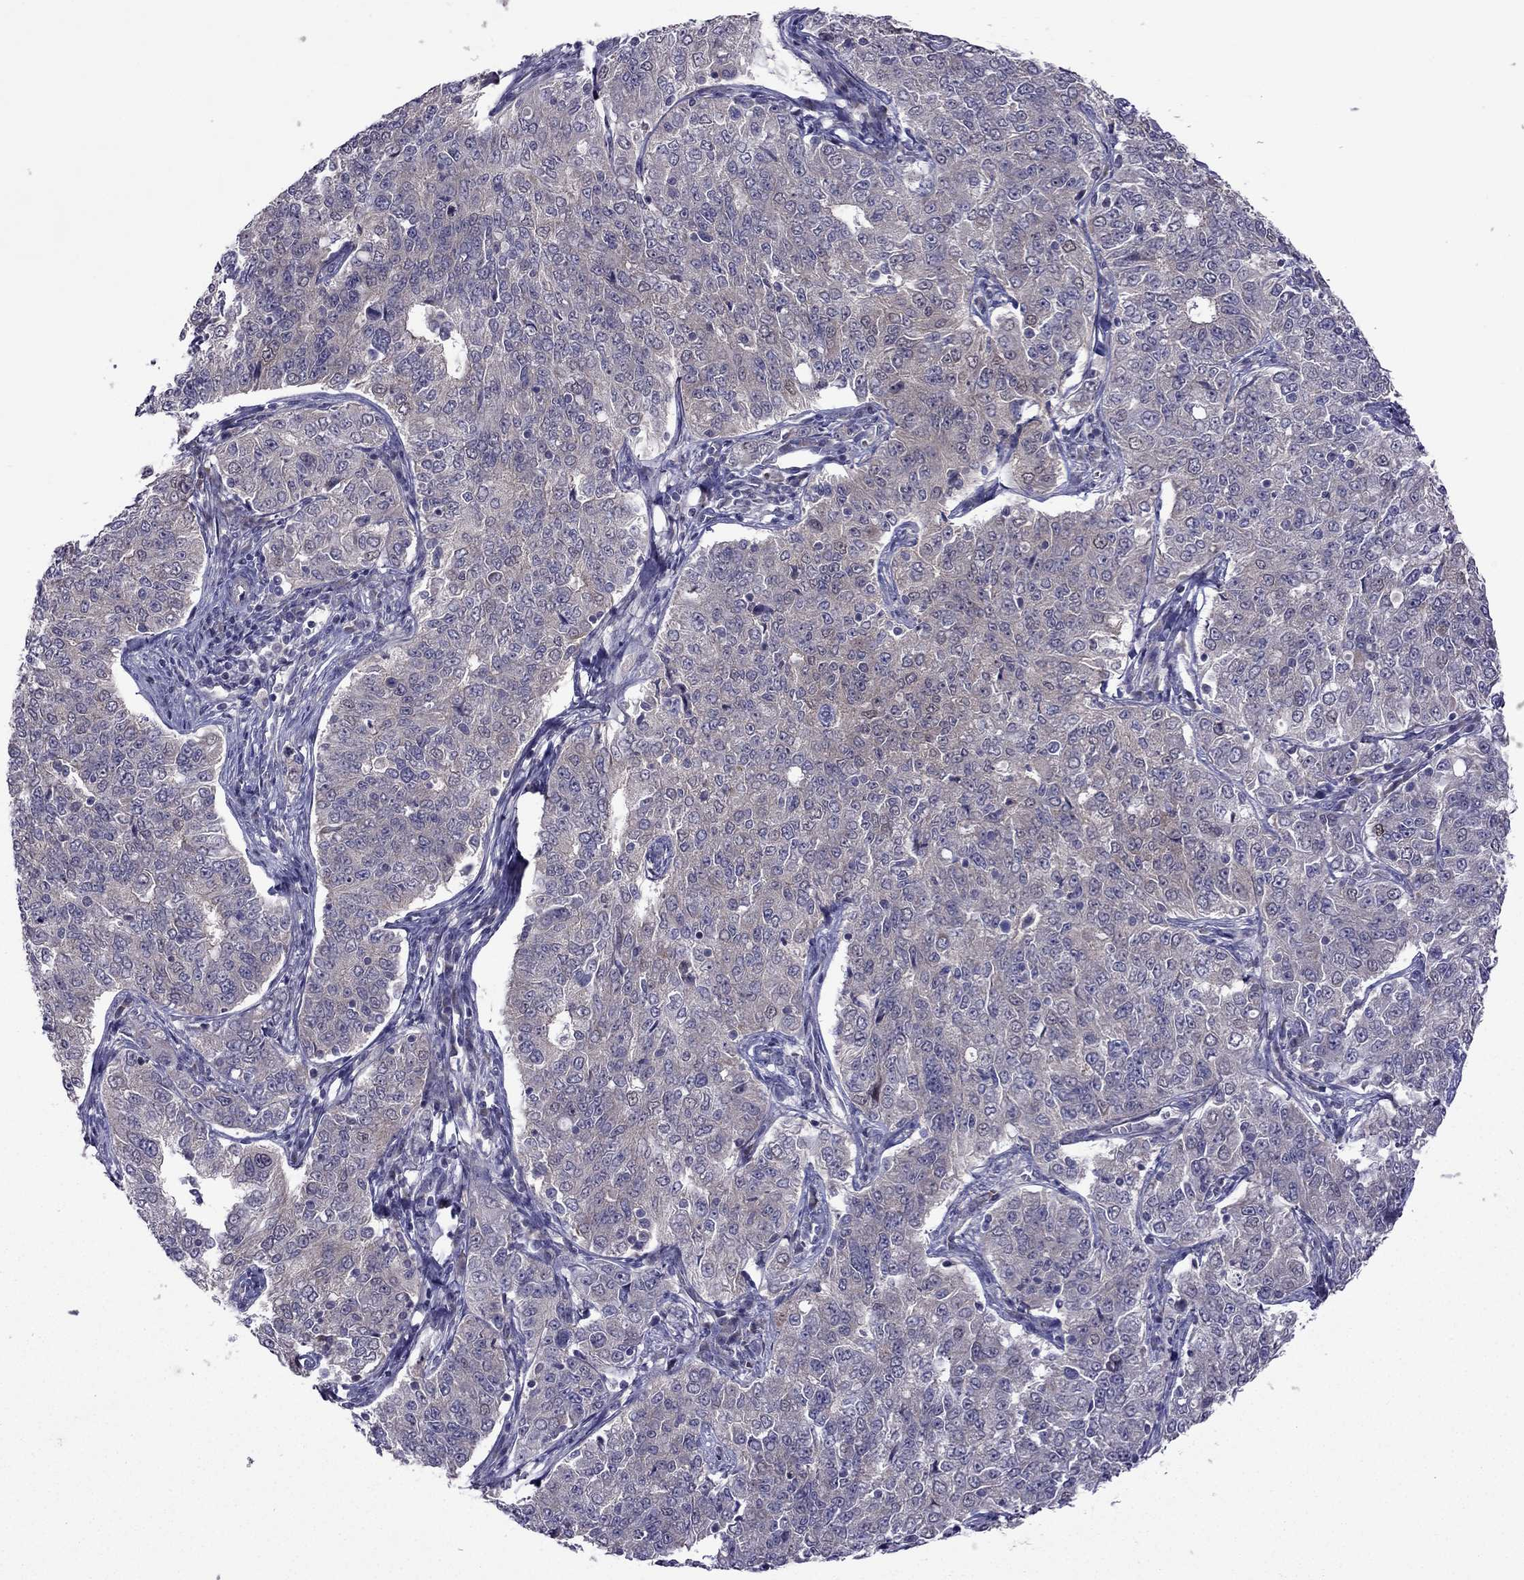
{"staining": {"intensity": "weak", "quantity": "<25%", "location": "cytoplasmic/membranous"}, "tissue": "endometrial cancer", "cell_type": "Tumor cells", "image_type": "cancer", "snomed": [{"axis": "morphology", "description": "Adenocarcinoma, NOS"}, {"axis": "topography", "description": "Endometrium"}], "caption": "A photomicrograph of endometrial cancer stained for a protein reveals no brown staining in tumor cells.", "gene": "CDK5", "patient": {"sex": "female", "age": 43}}